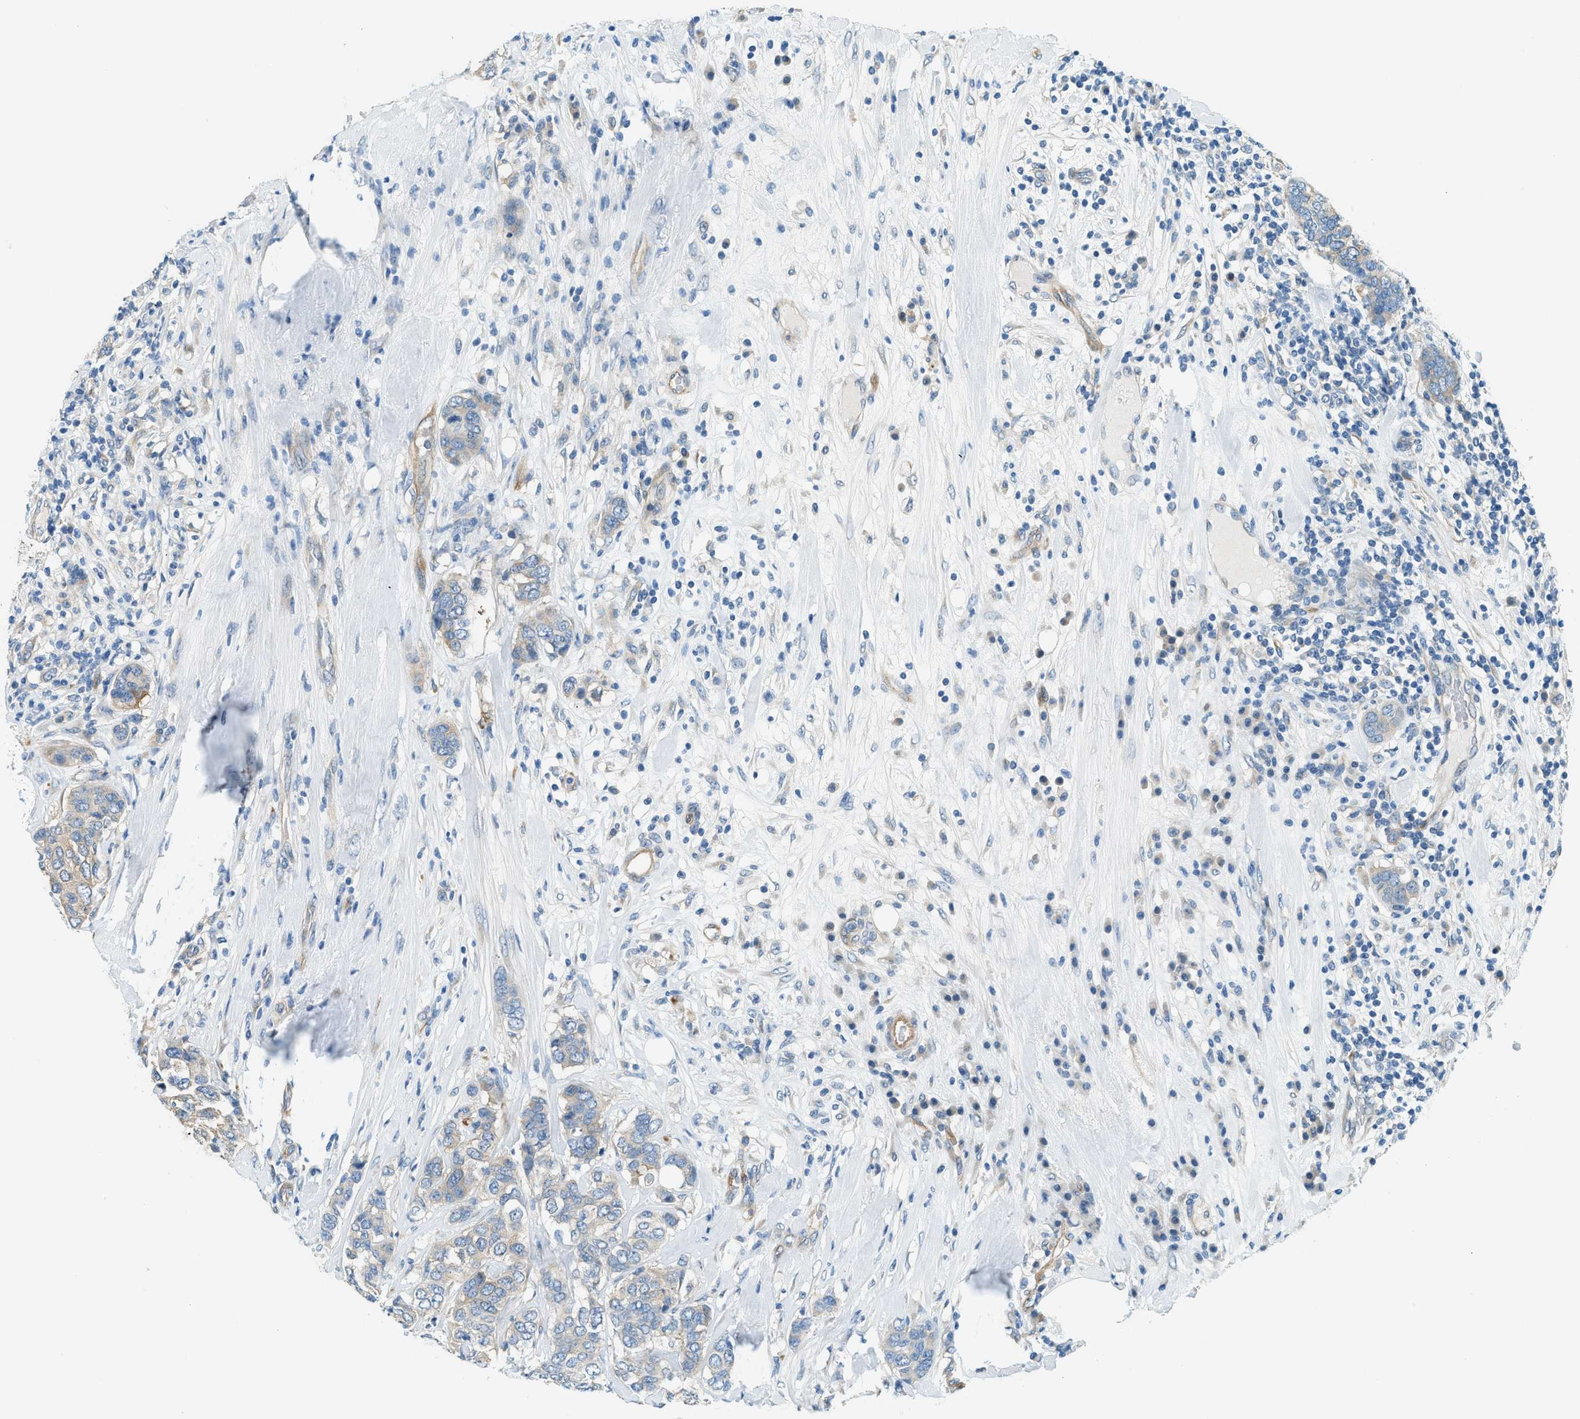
{"staining": {"intensity": "weak", "quantity": "<25%", "location": "cytoplasmic/membranous"}, "tissue": "breast cancer", "cell_type": "Tumor cells", "image_type": "cancer", "snomed": [{"axis": "morphology", "description": "Lobular carcinoma"}, {"axis": "topography", "description": "Breast"}], "caption": "There is no significant positivity in tumor cells of breast cancer (lobular carcinoma). The staining is performed using DAB (3,3'-diaminobenzidine) brown chromogen with nuclei counter-stained in using hematoxylin.", "gene": "ZNF367", "patient": {"sex": "female", "age": 59}}